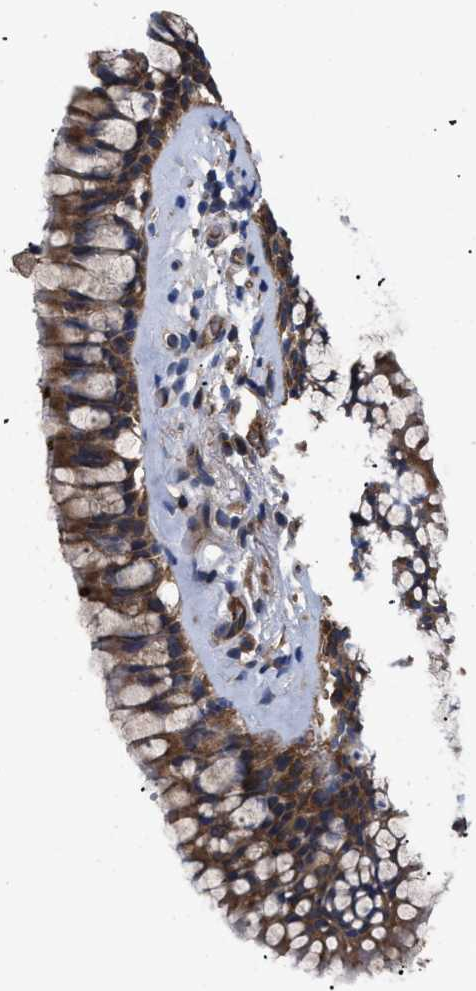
{"staining": {"intensity": "negative", "quantity": "none", "location": "none"}, "tissue": "adipose tissue", "cell_type": "Adipocytes", "image_type": "normal", "snomed": [{"axis": "morphology", "description": "Normal tissue, NOS"}, {"axis": "topography", "description": "Cartilage tissue"}, {"axis": "topography", "description": "Bronchus"}], "caption": "Adipocytes show no significant expression in benign adipose tissue.", "gene": "NT5E", "patient": {"sex": "female", "age": 53}}